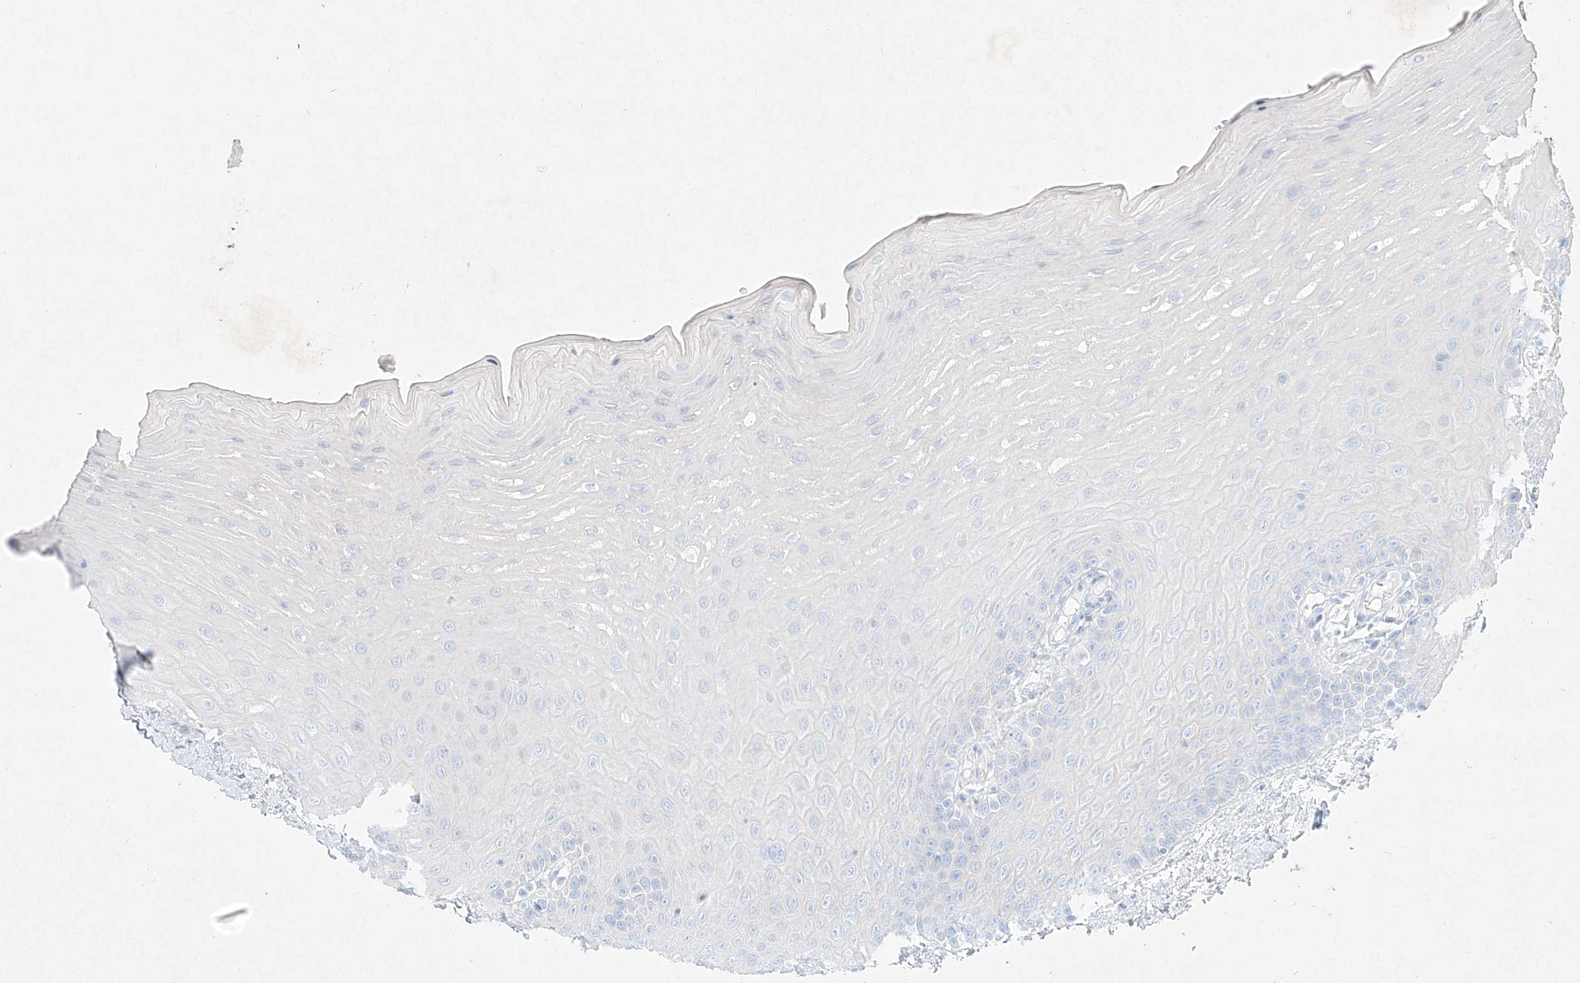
{"staining": {"intensity": "negative", "quantity": "none", "location": "none"}, "tissue": "oral mucosa", "cell_type": "Squamous epithelial cells", "image_type": "normal", "snomed": [{"axis": "morphology", "description": "Normal tissue, NOS"}, {"axis": "topography", "description": "Oral tissue"}], "caption": "High magnification brightfield microscopy of normal oral mucosa stained with DAB (brown) and counterstained with hematoxylin (blue): squamous epithelial cells show no significant staining. Brightfield microscopy of immunohistochemistry (IHC) stained with DAB (brown) and hematoxylin (blue), captured at high magnification.", "gene": "PLEK", "patient": {"sex": "female", "age": 39}}